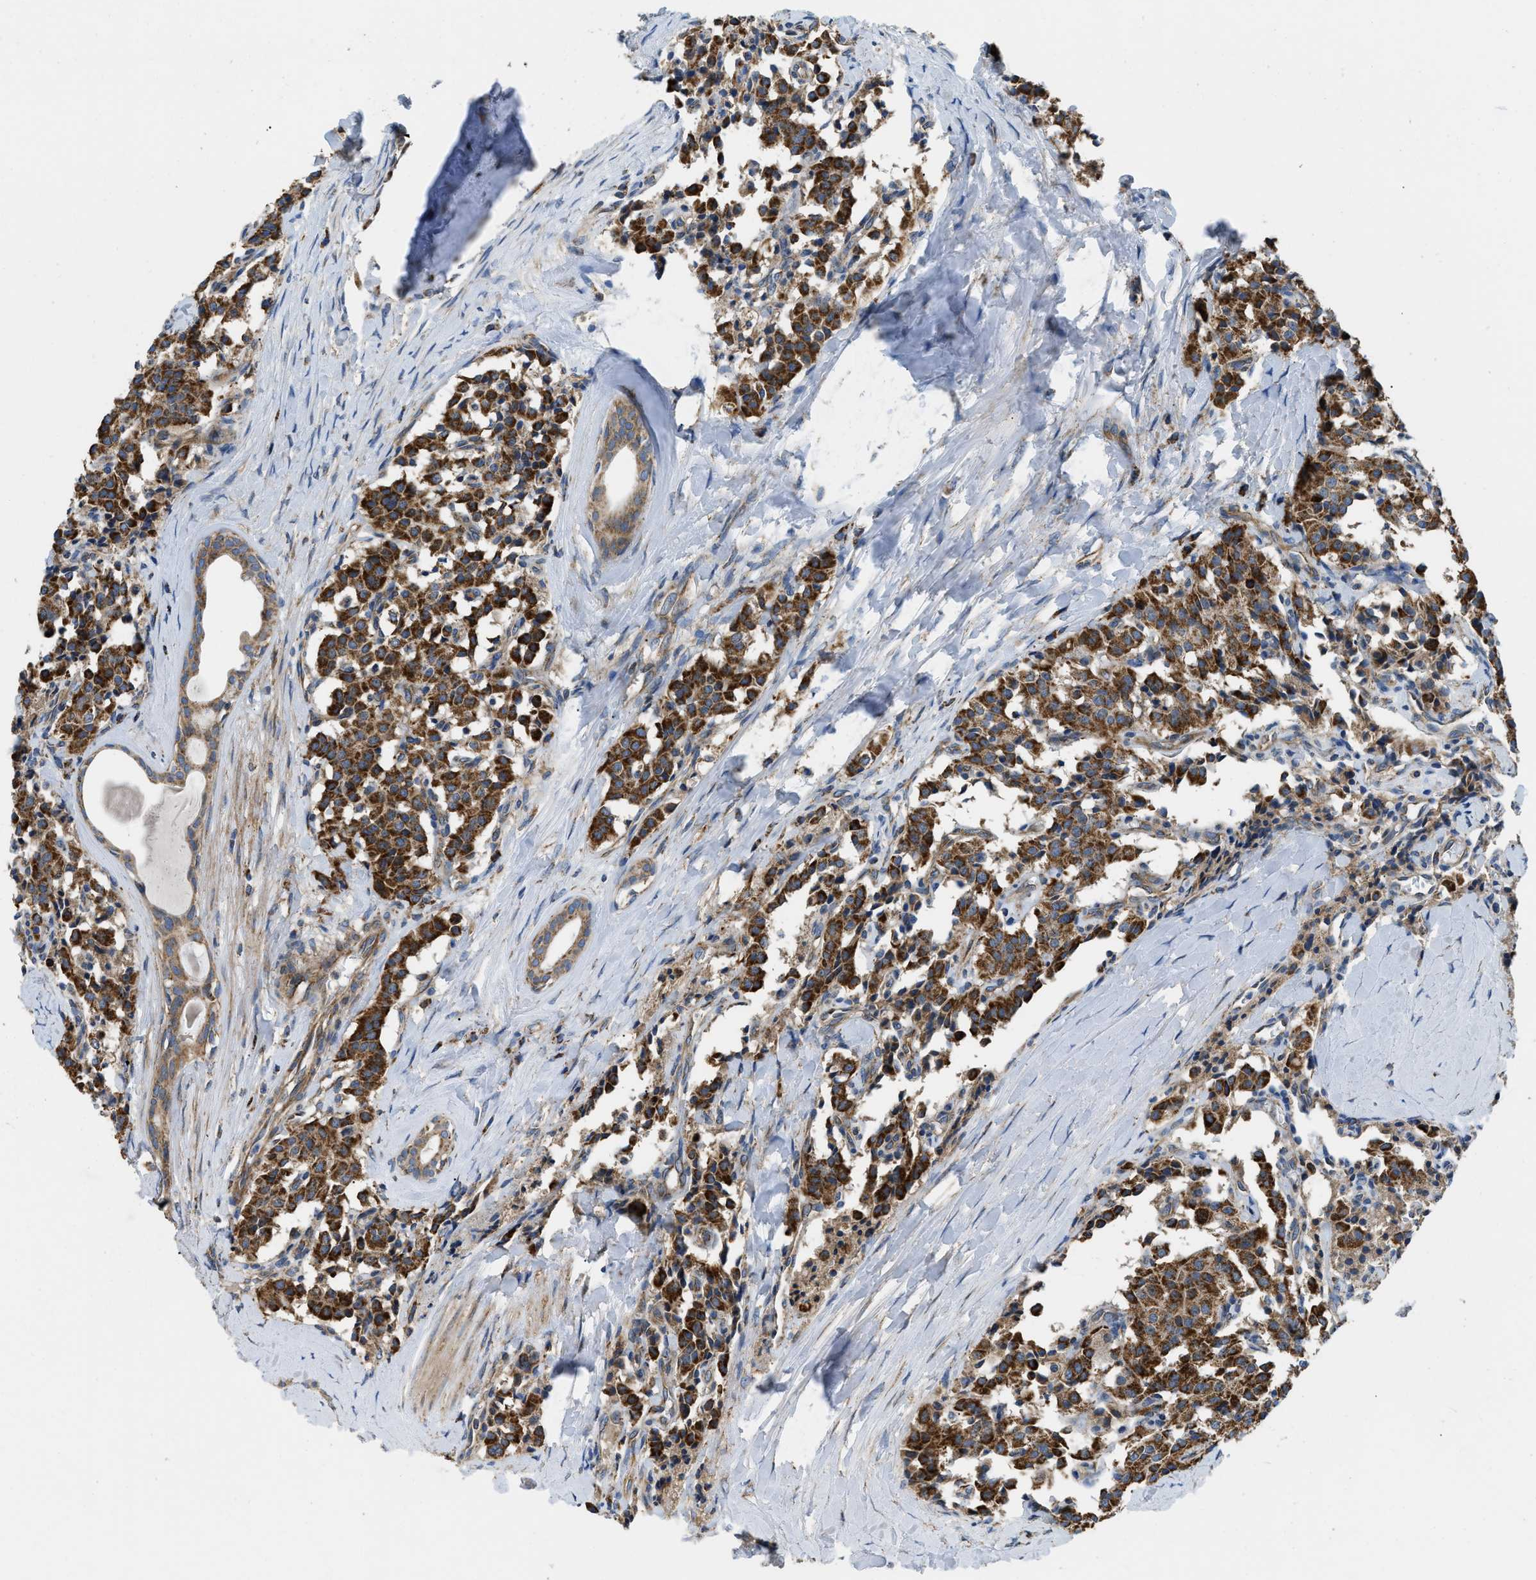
{"staining": {"intensity": "strong", "quantity": ">75%", "location": "cytoplasmic/membranous"}, "tissue": "carcinoid", "cell_type": "Tumor cells", "image_type": "cancer", "snomed": [{"axis": "morphology", "description": "Carcinoid, malignant, NOS"}, {"axis": "topography", "description": "Lung"}], "caption": "A brown stain labels strong cytoplasmic/membranous expression of a protein in human carcinoid (malignant) tumor cells.", "gene": "STK33", "patient": {"sex": "male", "age": 30}}